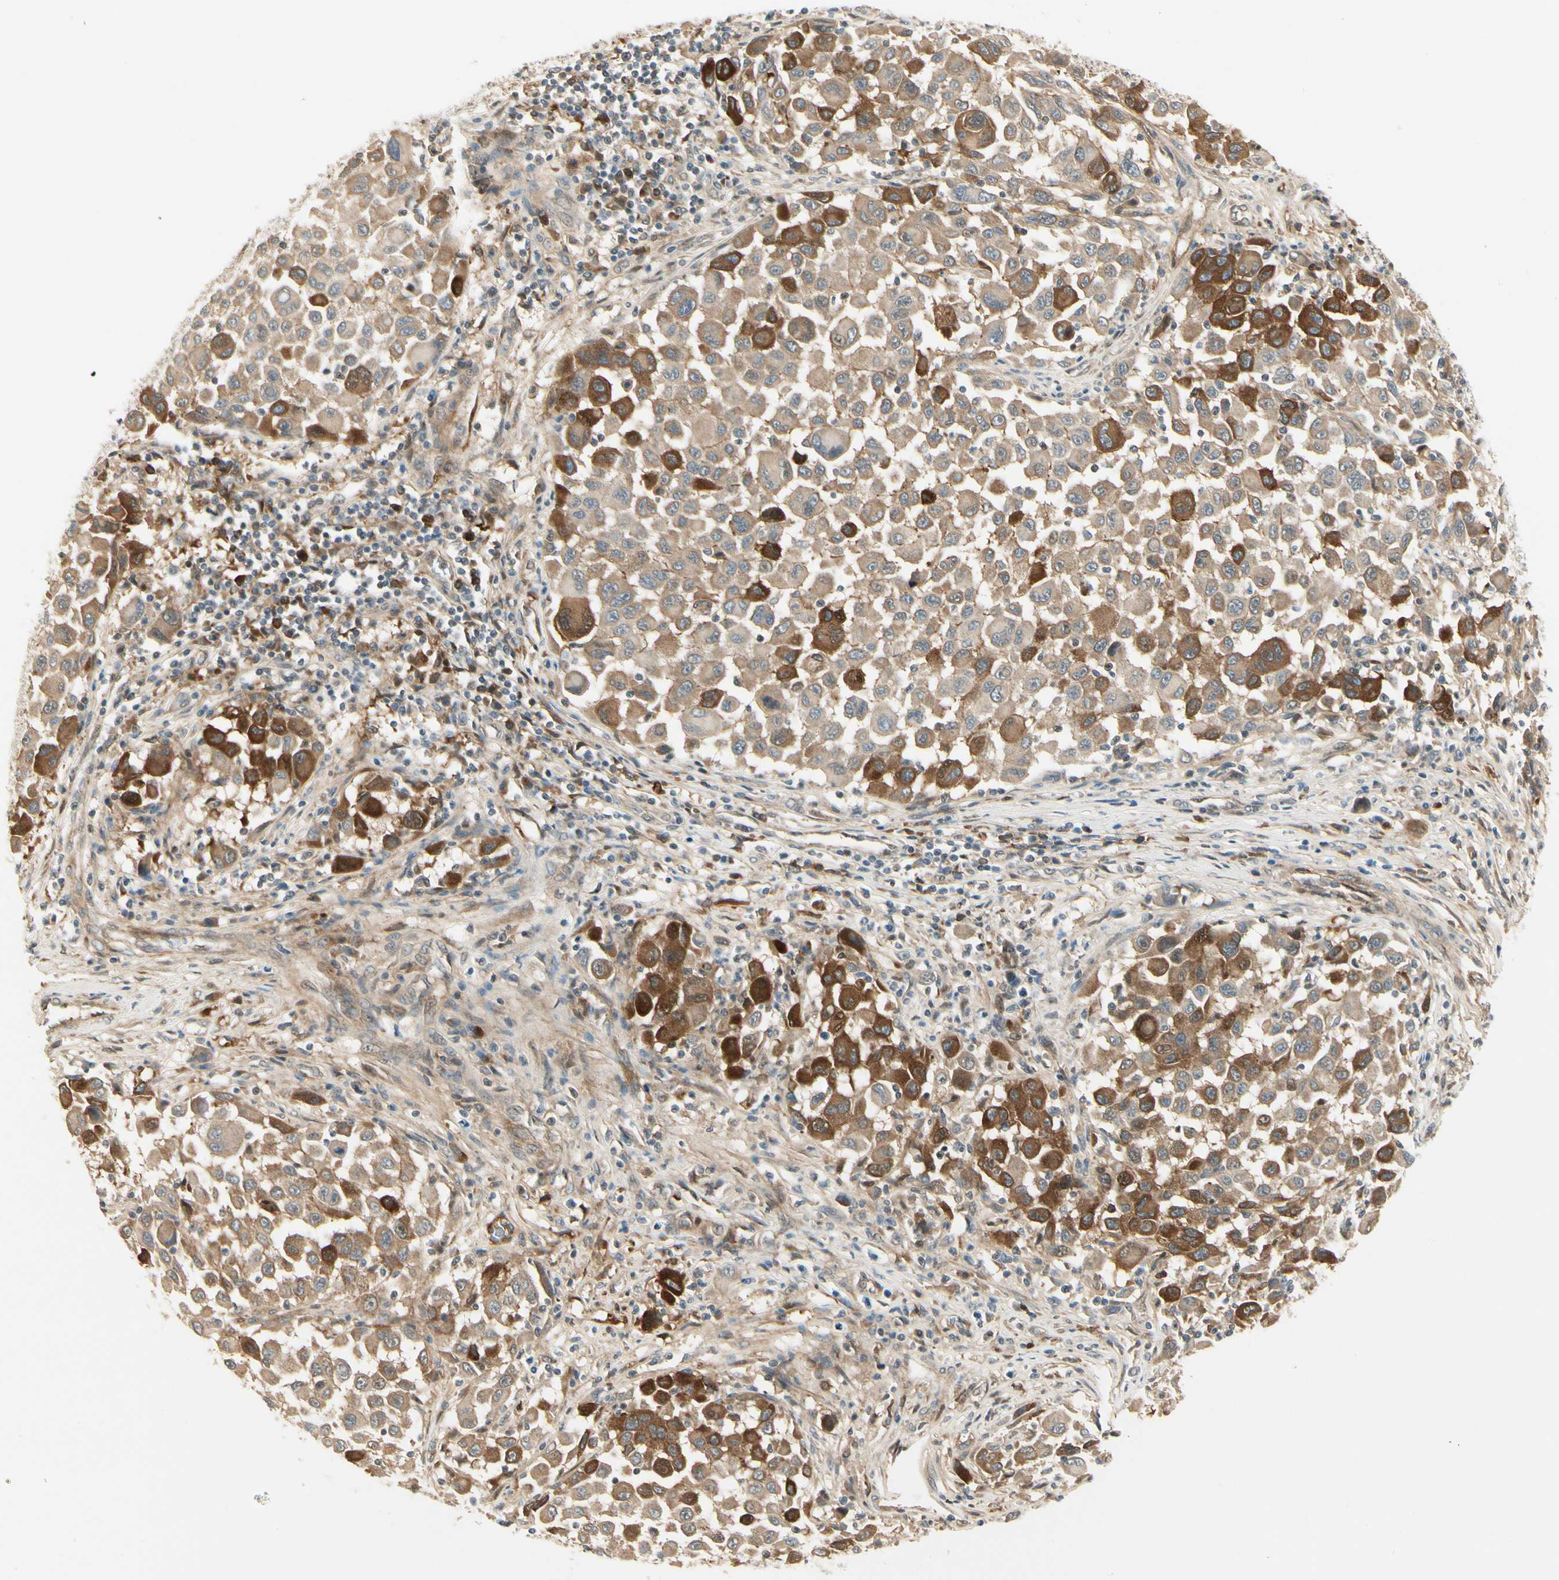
{"staining": {"intensity": "strong", "quantity": ">75%", "location": "cytoplasmic/membranous"}, "tissue": "melanoma", "cell_type": "Tumor cells", "image_type": "cancer", "snomed": [{"axis": "morphology", "description": "Malignant melanoma, Metastatic site"}, {"axis": "topography", "description": "Lymph node"}], "caption": "Immunohistochemistry image of human malignant melanoma (metastatic site) stained for a protein (brown), which displays high levels of strong cytoplasmic/membranous staining in about >75% of tumor cells.", "gene": "EPHB3", "patient": {"sex": "male", "age": 61}}